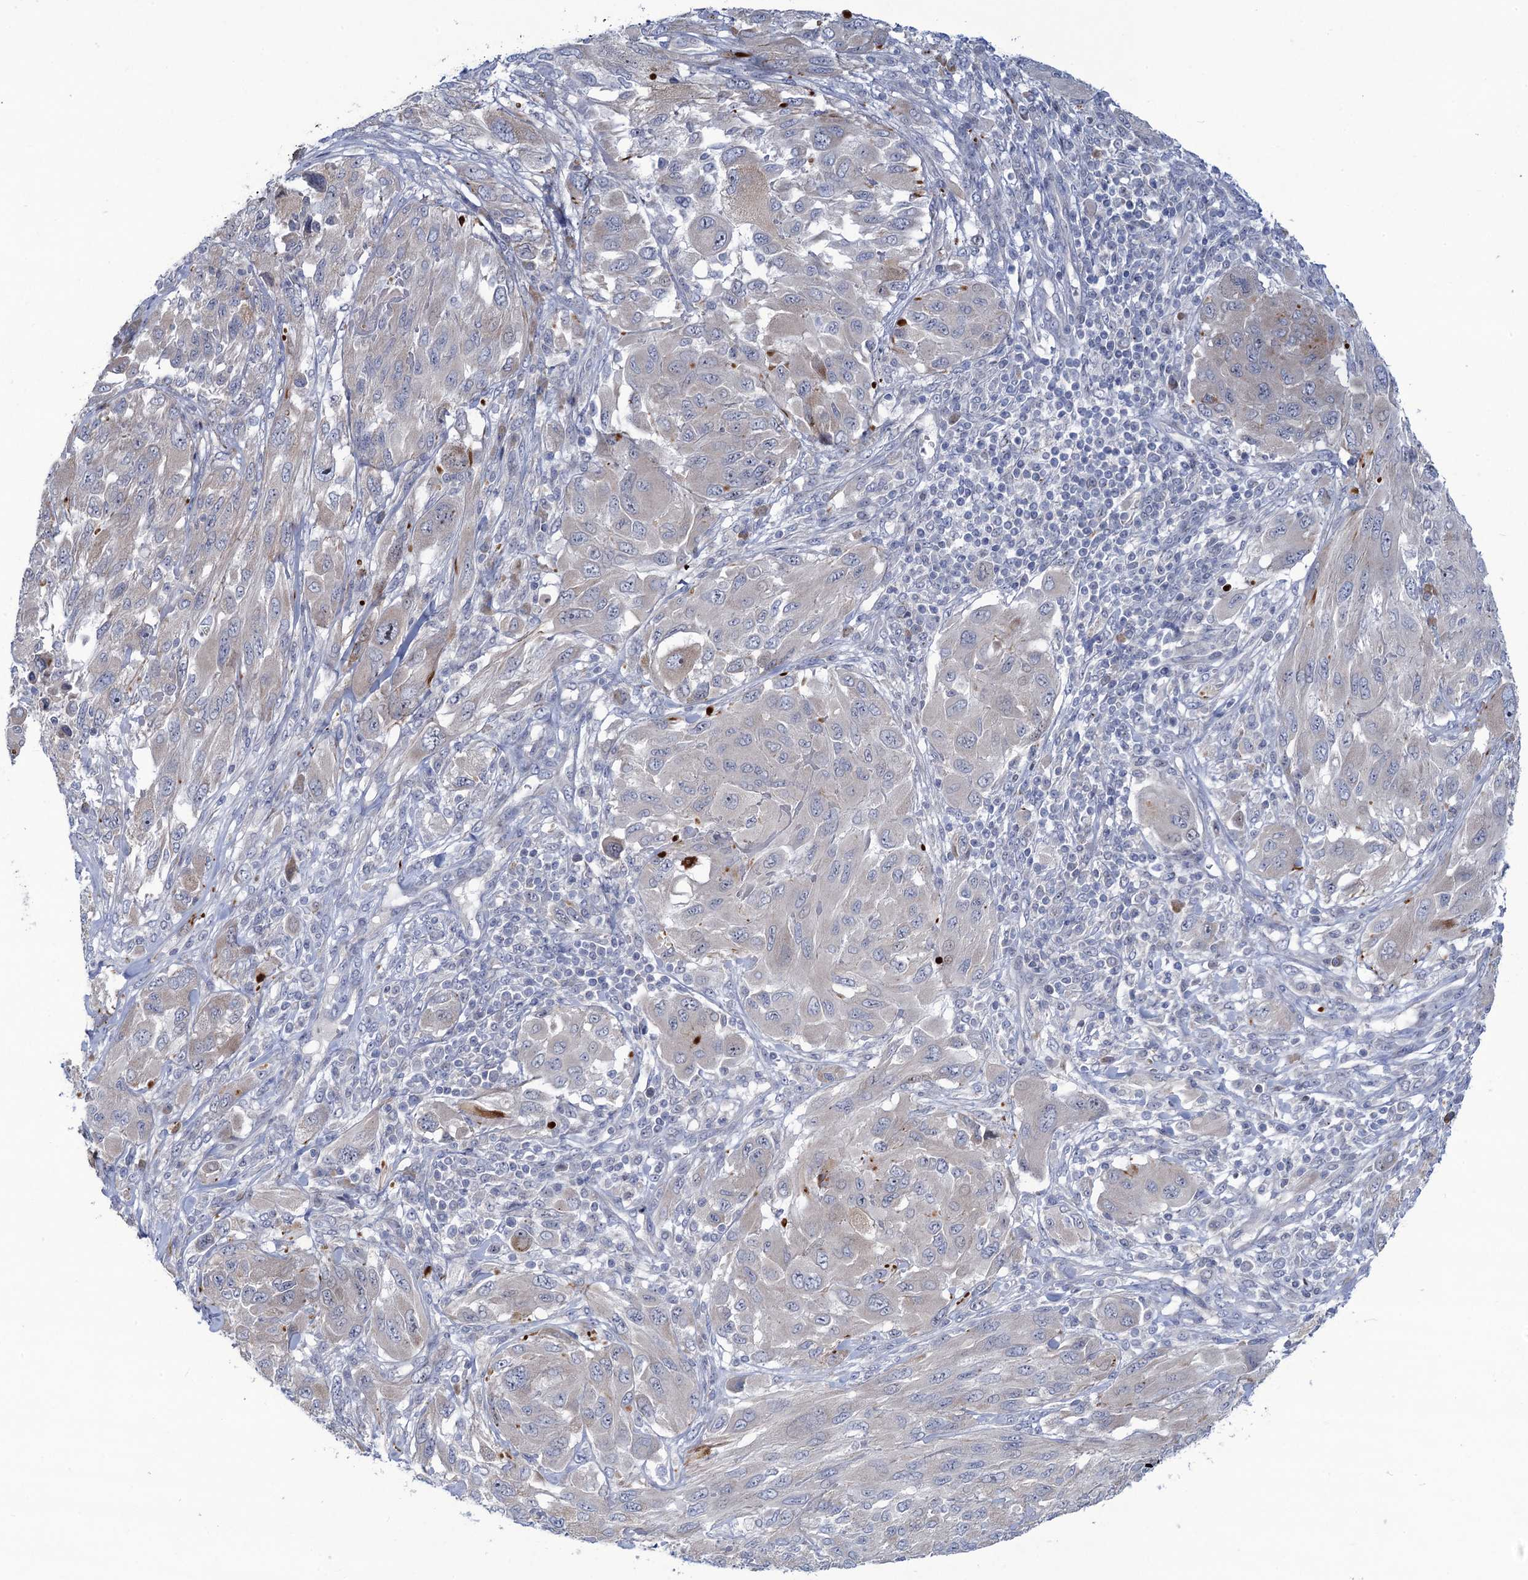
{"staining": {"intensity": "negative", "quantity": "none", "location": "none"}, "tissue": "melanoma", "cell_type": "Tumor cells", "image_type": "cancer", "snomed": [{"axis": "morphology", "description": "Malignant melanoma, NOS"}, {"axis": "topography", "description": "Skin"}], "caption": "Tumor cells are negative for protein expression in human malignant melanoma.", "gene": "QPCTL", "patient": {"sex": "female", "age": 91}}